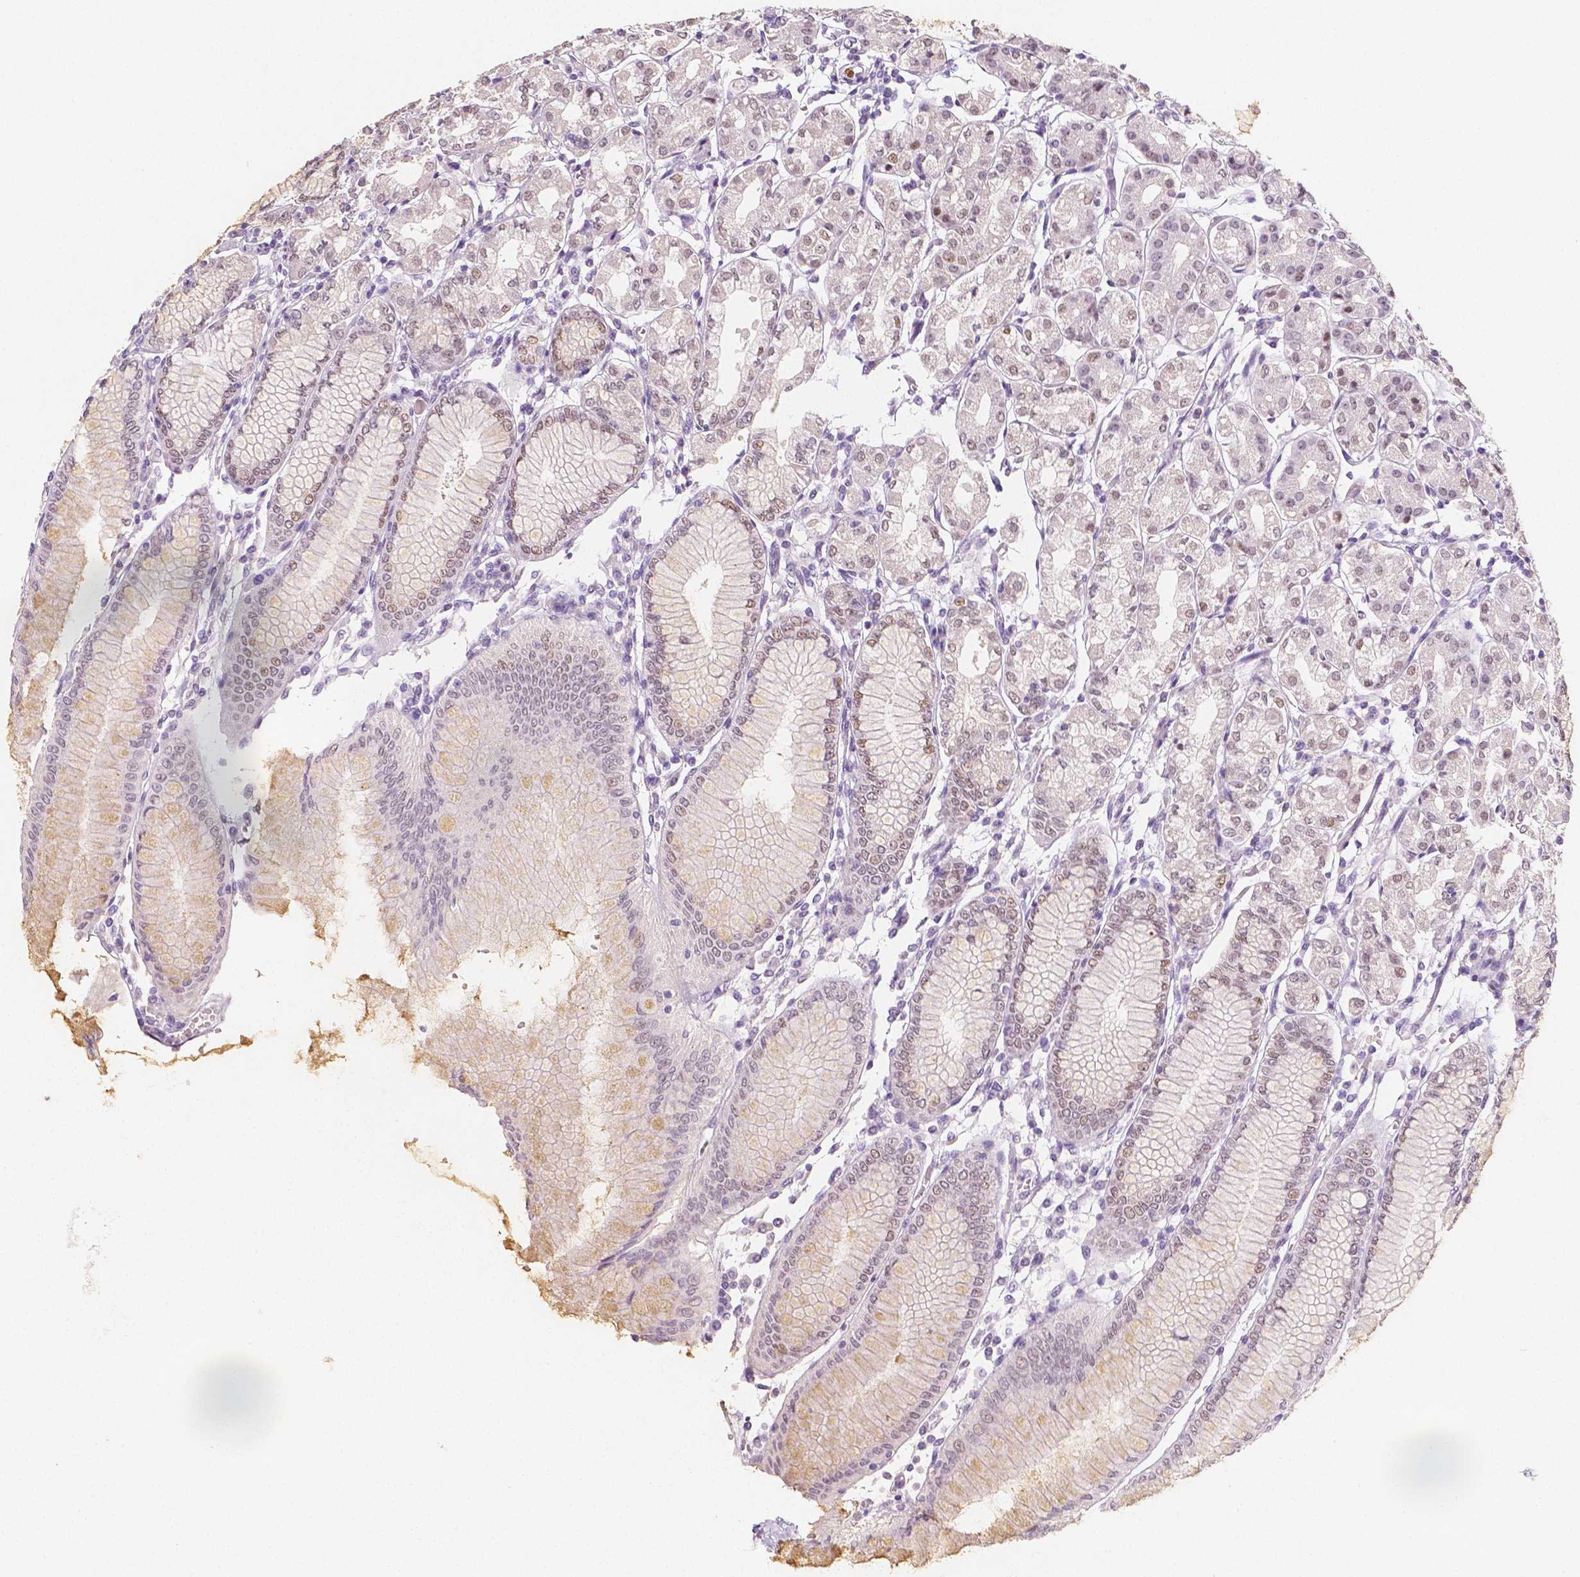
{"staining": {"intensity": "moderate", "quantity": "25%-75%", "location": "nuclear"}, "tissue": "stomach", "cell_type": "Glandular cells", "image_type": "normal", "snomed": [{"axis": "morphology", "description": "Normal tissue, NOS"}, {"axis": "topography", "description": "Skeletal muscle"}, {"axis": "topography", "description": "Stomach"}], "caption": "The micrograph reveals staining of unremarkable stomach, revealing moderate nuclear protein staining (brown color) within glandular cells.", "gene": "HNF1B", "patient": {"sex": "female", "age": 57}}